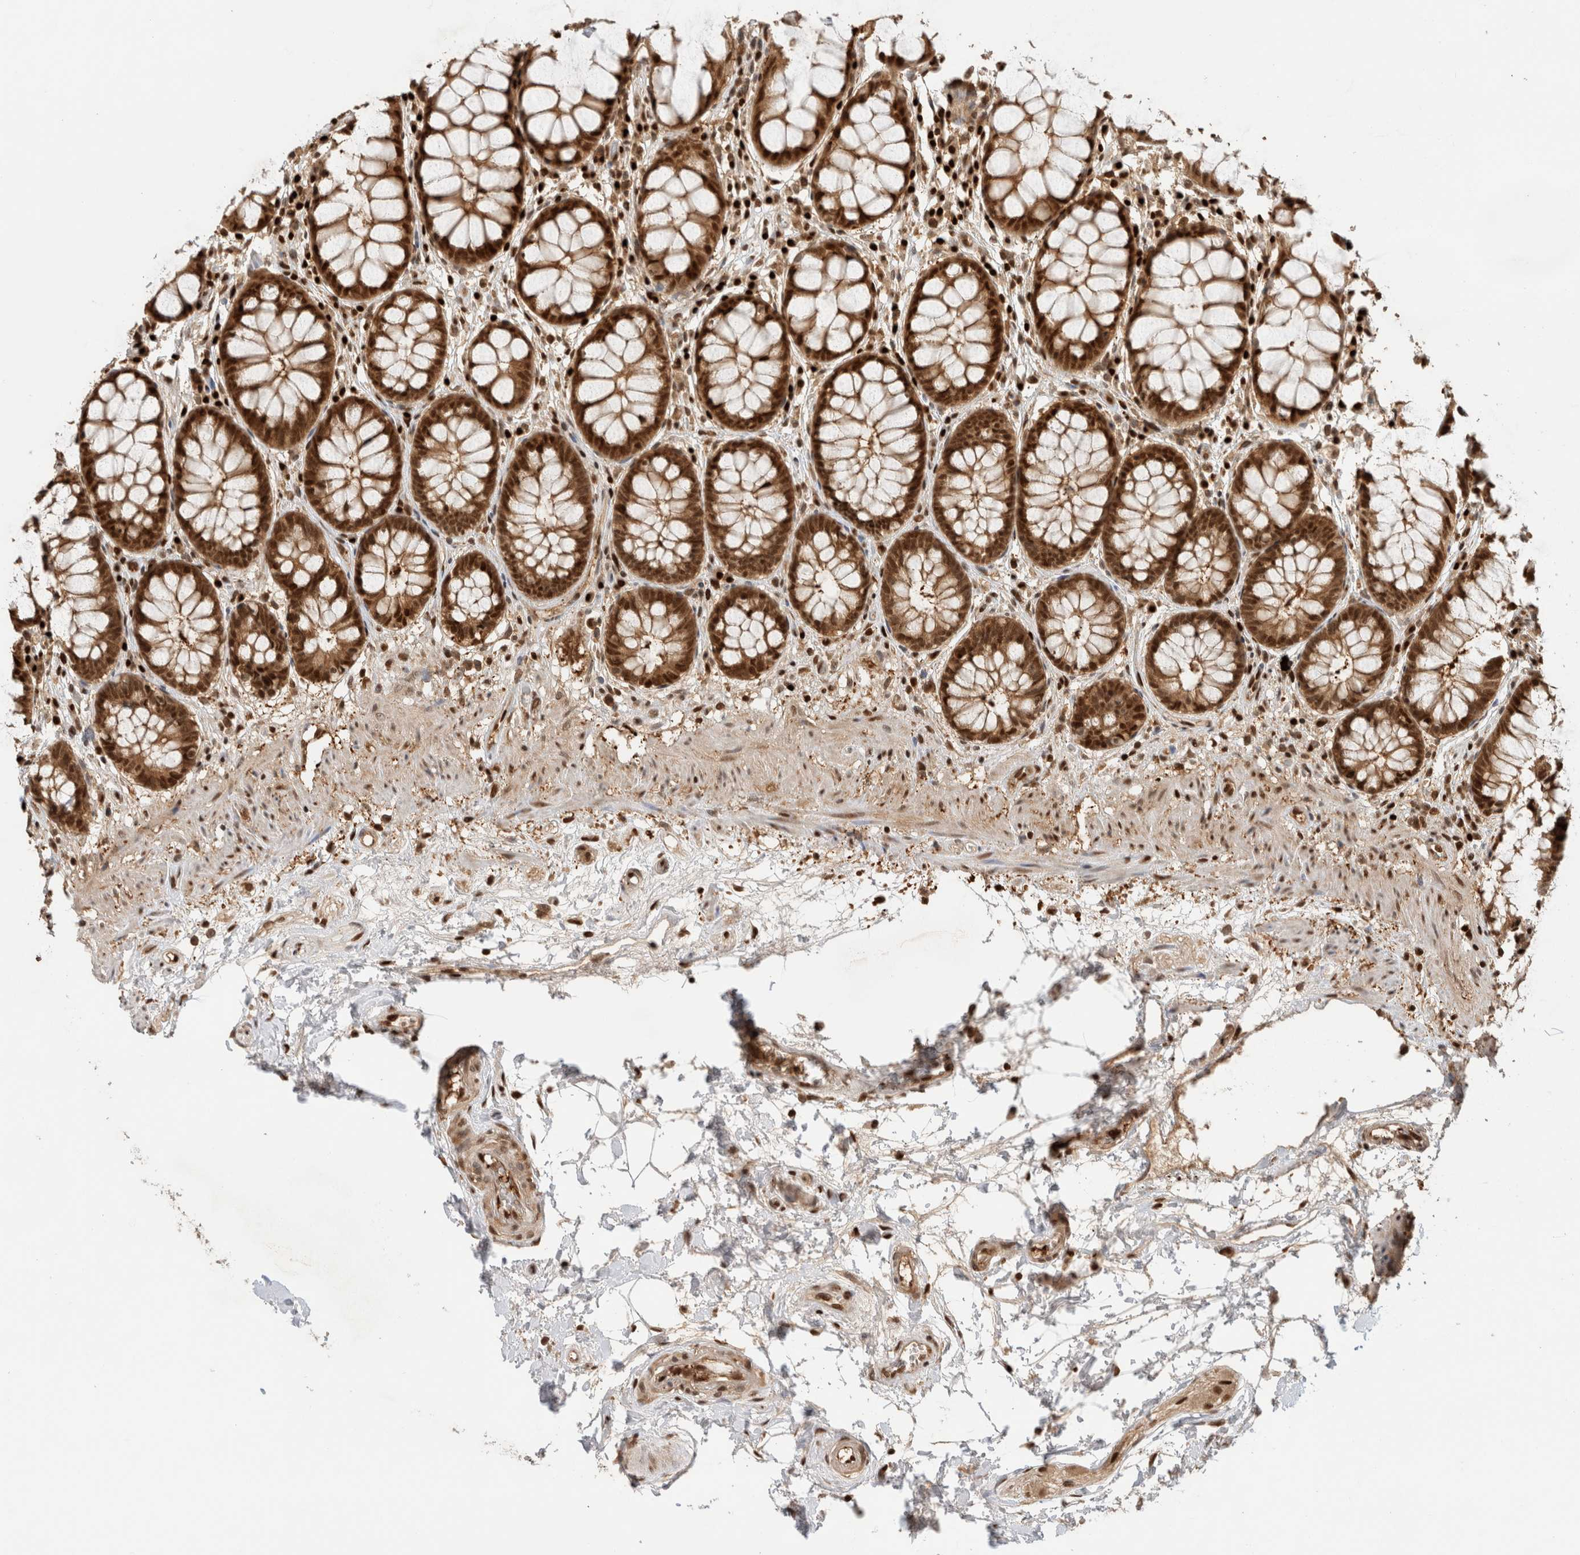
{"staining": {"intensity": "strong", "quantity": ">75%", "location": "cytoplasmic/membranous,nuclear"}, "tissue": "rectum", "cell_type": "Glandular cells", "image_type": "normal", "snomed": [{"axis": "morphology", "description": "Normal tissue, NOS"}, {"axis": "topography", "description": "Rectum"}], "caption": "Human rectum stained with a brown dye shows strong cytoplasmic/membranous,nuclear positive staining in approximately >75% of glandular cells.", "gene": "SNRNP40", "patient": {"sex": "male", "age": 64}}